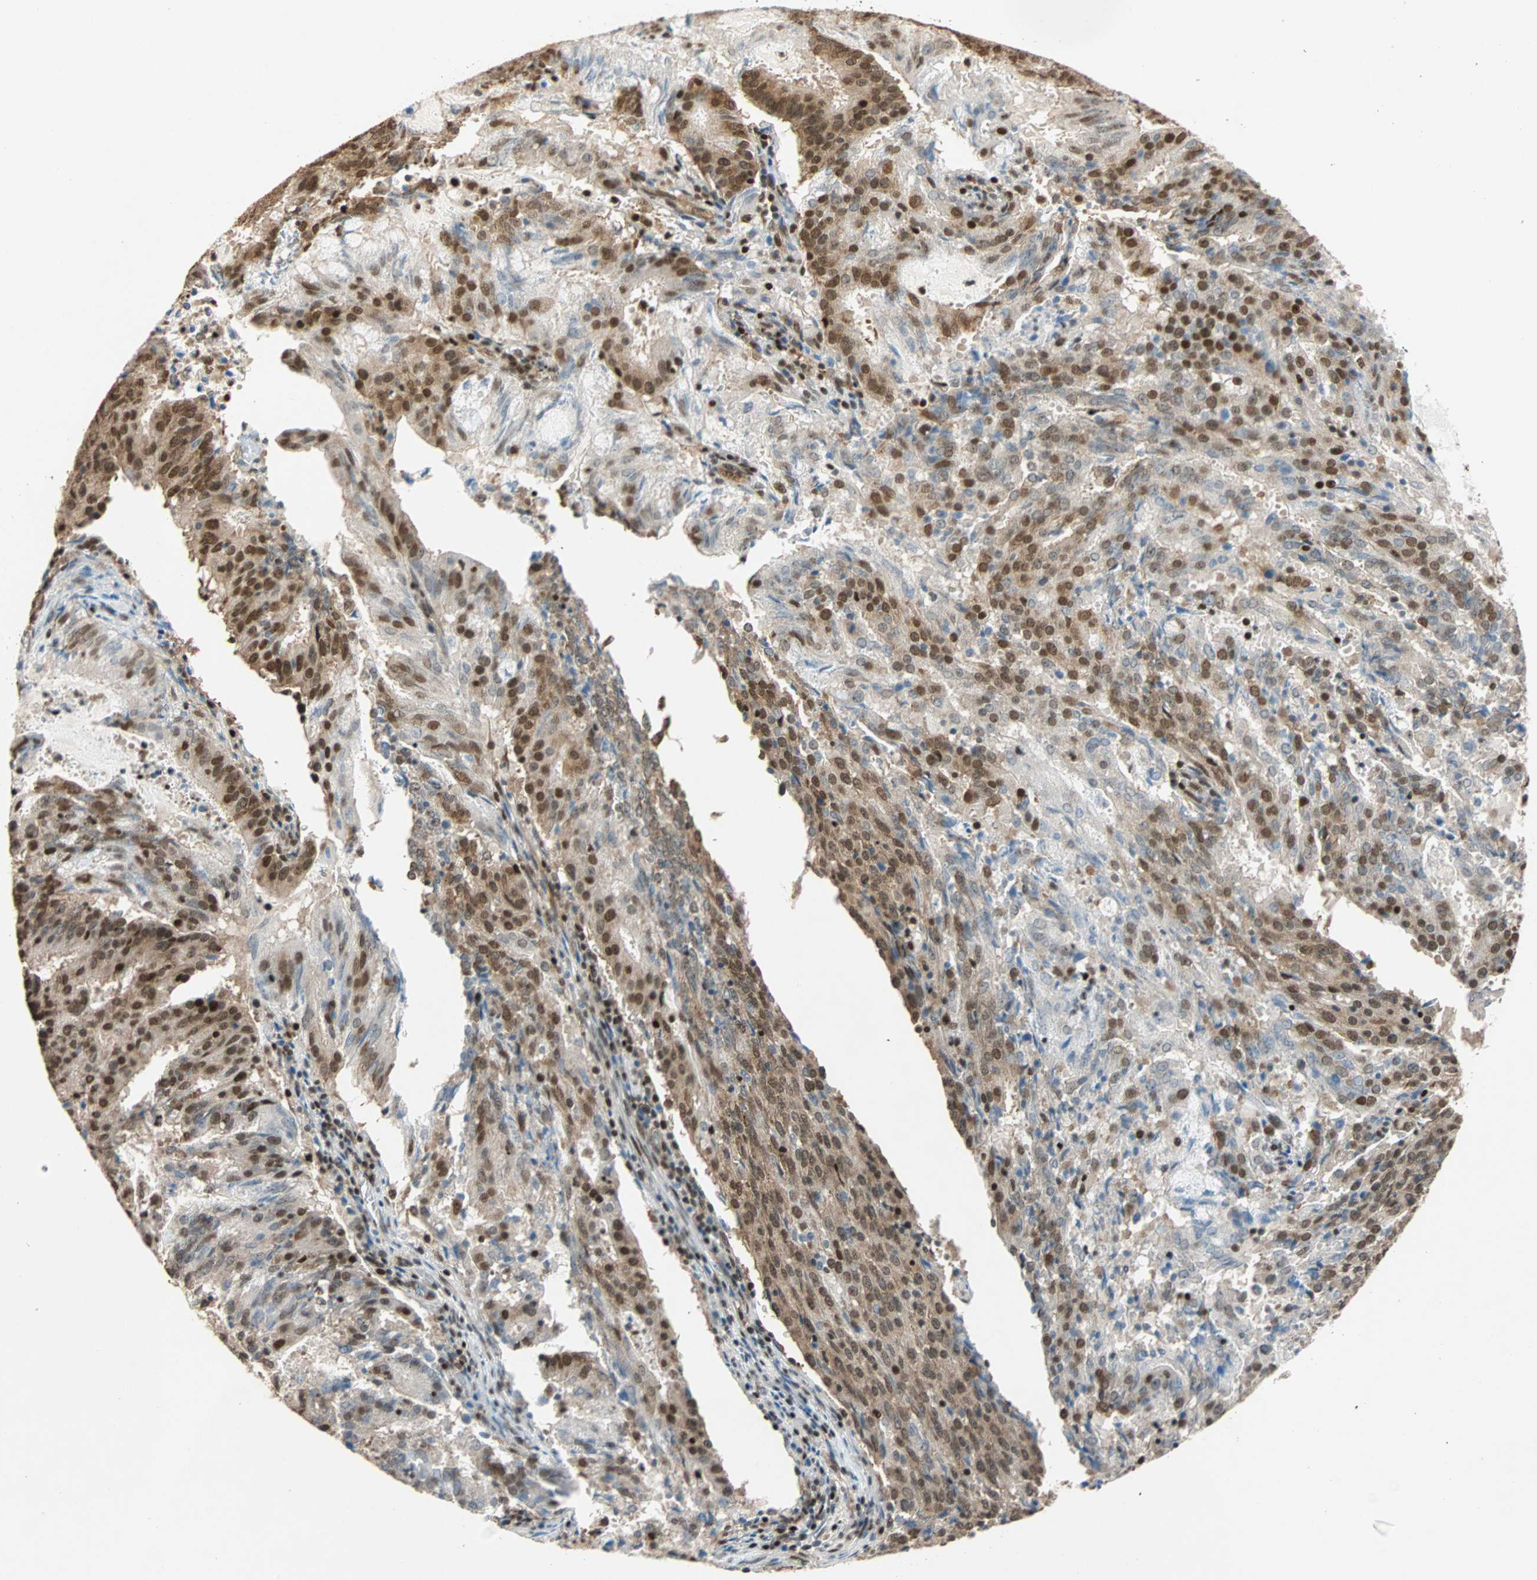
{"staining": {"intensity": "strong", "quantity": ">75%", "location": "cytoplasmic/membranous,nuclear"}, "tissue": "cervical cancer", "cell_type": "Tumor cells", "image_type": "cancer", "snomed": [{"axis": "morphology", "description": "Adenocarcinoma, NOS"}, {"axis": "topography", "description": "Cervix"}], "caption": "Cervical cancer (adenocarcinoma) stained for a protein (brown) exhibits strong cytoplasmic/membranous and nuclear positive staining in about >75% of tumor cells.", "gene": "DAZAP1", "patient": {"sex": "female", "age": 44}}